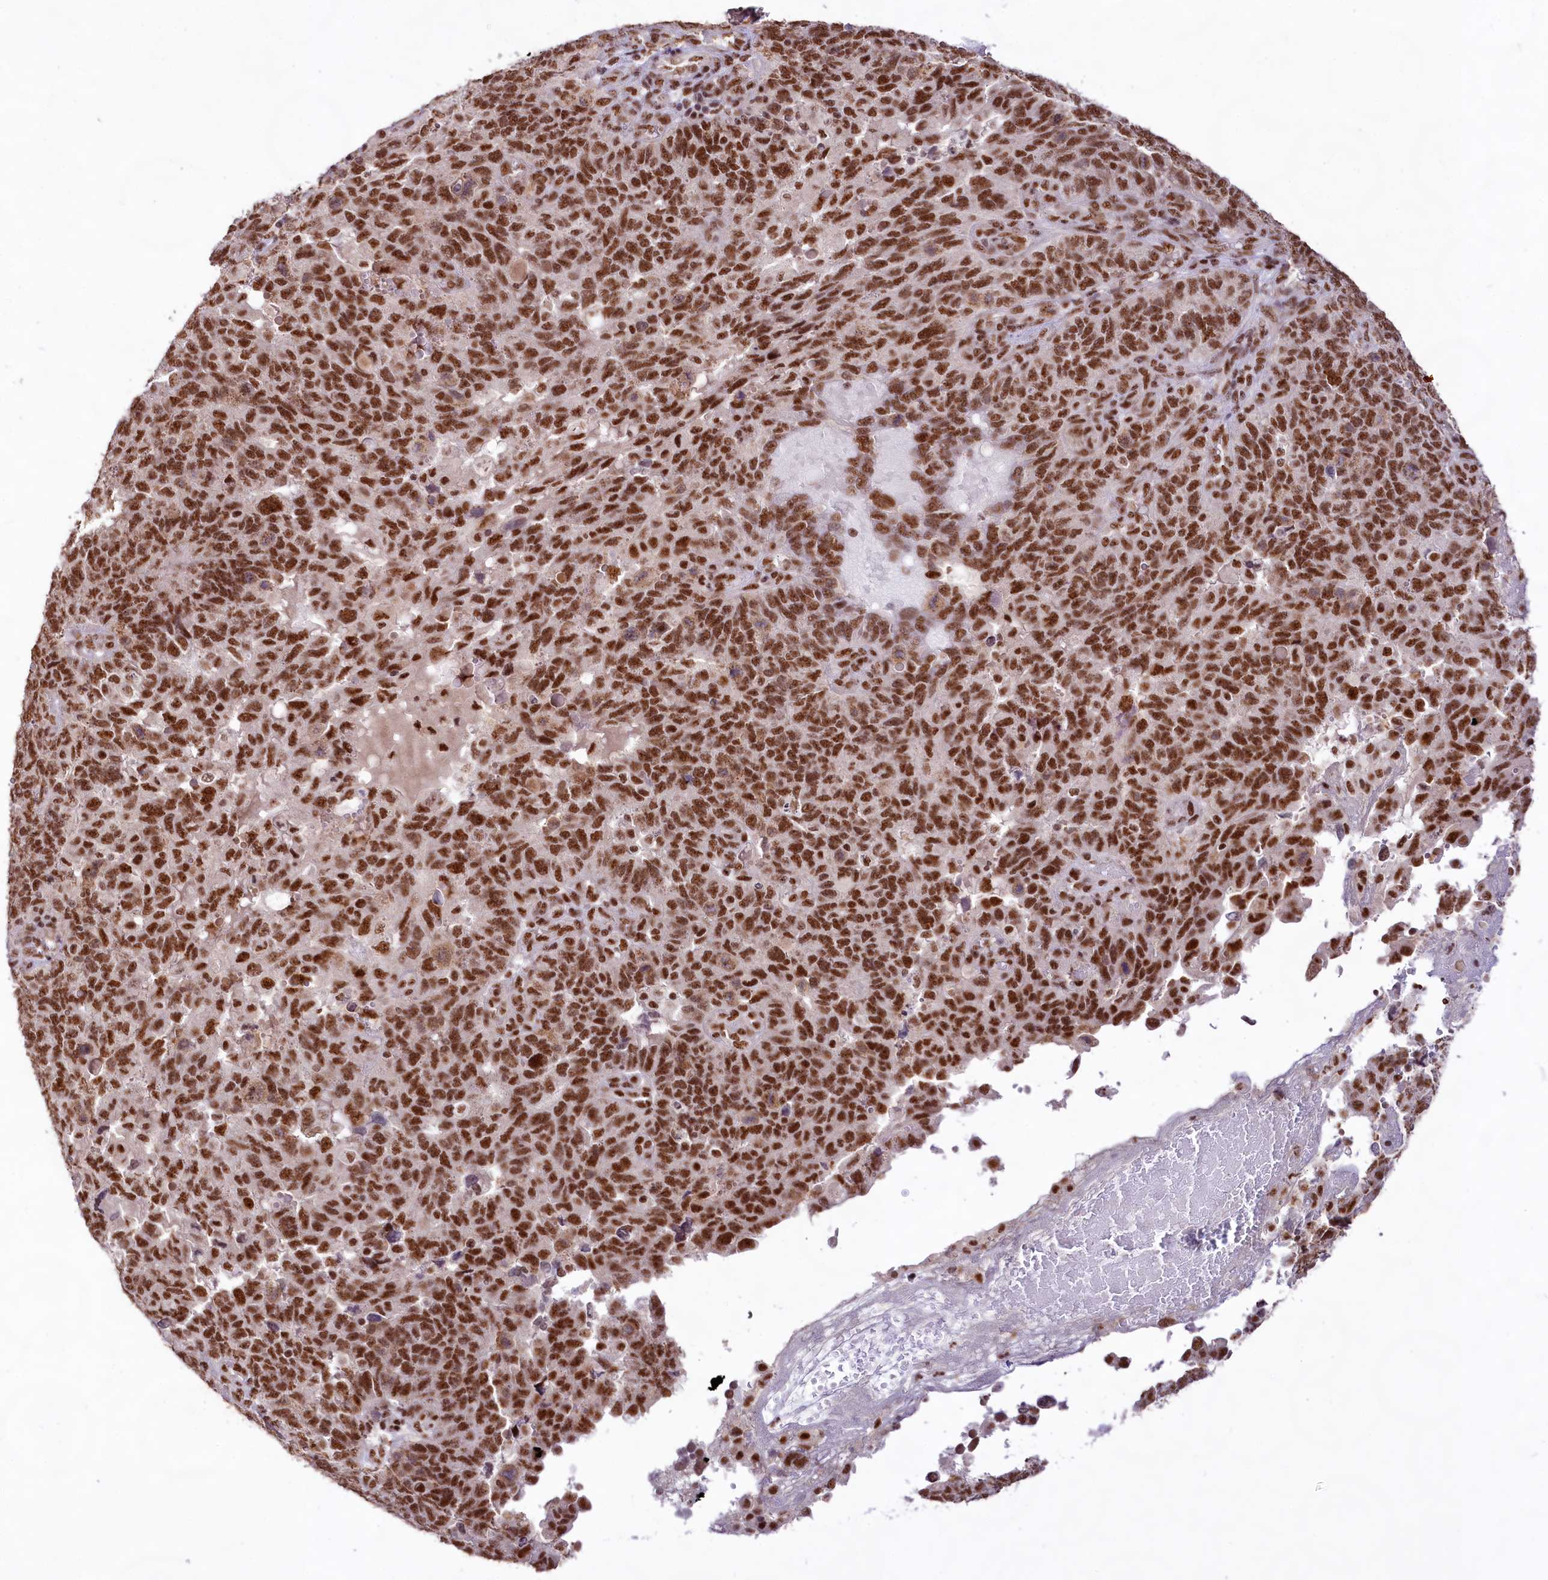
{"staining": {"intensity": "strong", "quantity": ">75%", "location": "nuclear"}, "tissue": "endometrial cancer", "cell_type": "Tumor cells", "image_type": "cancer", "snomed": [{"axis": "morphology", "description": "Adenocarcinoma, NOS"}, {"axis": "topography", "description": "Endometrium"}], "caption": "Endometrial cancer stained with a brown dye shows strong nuclear positive expression in about >75% of tumor cells.", "gene": "HIRA", "patient": {"sex": "female", "age": 66}}